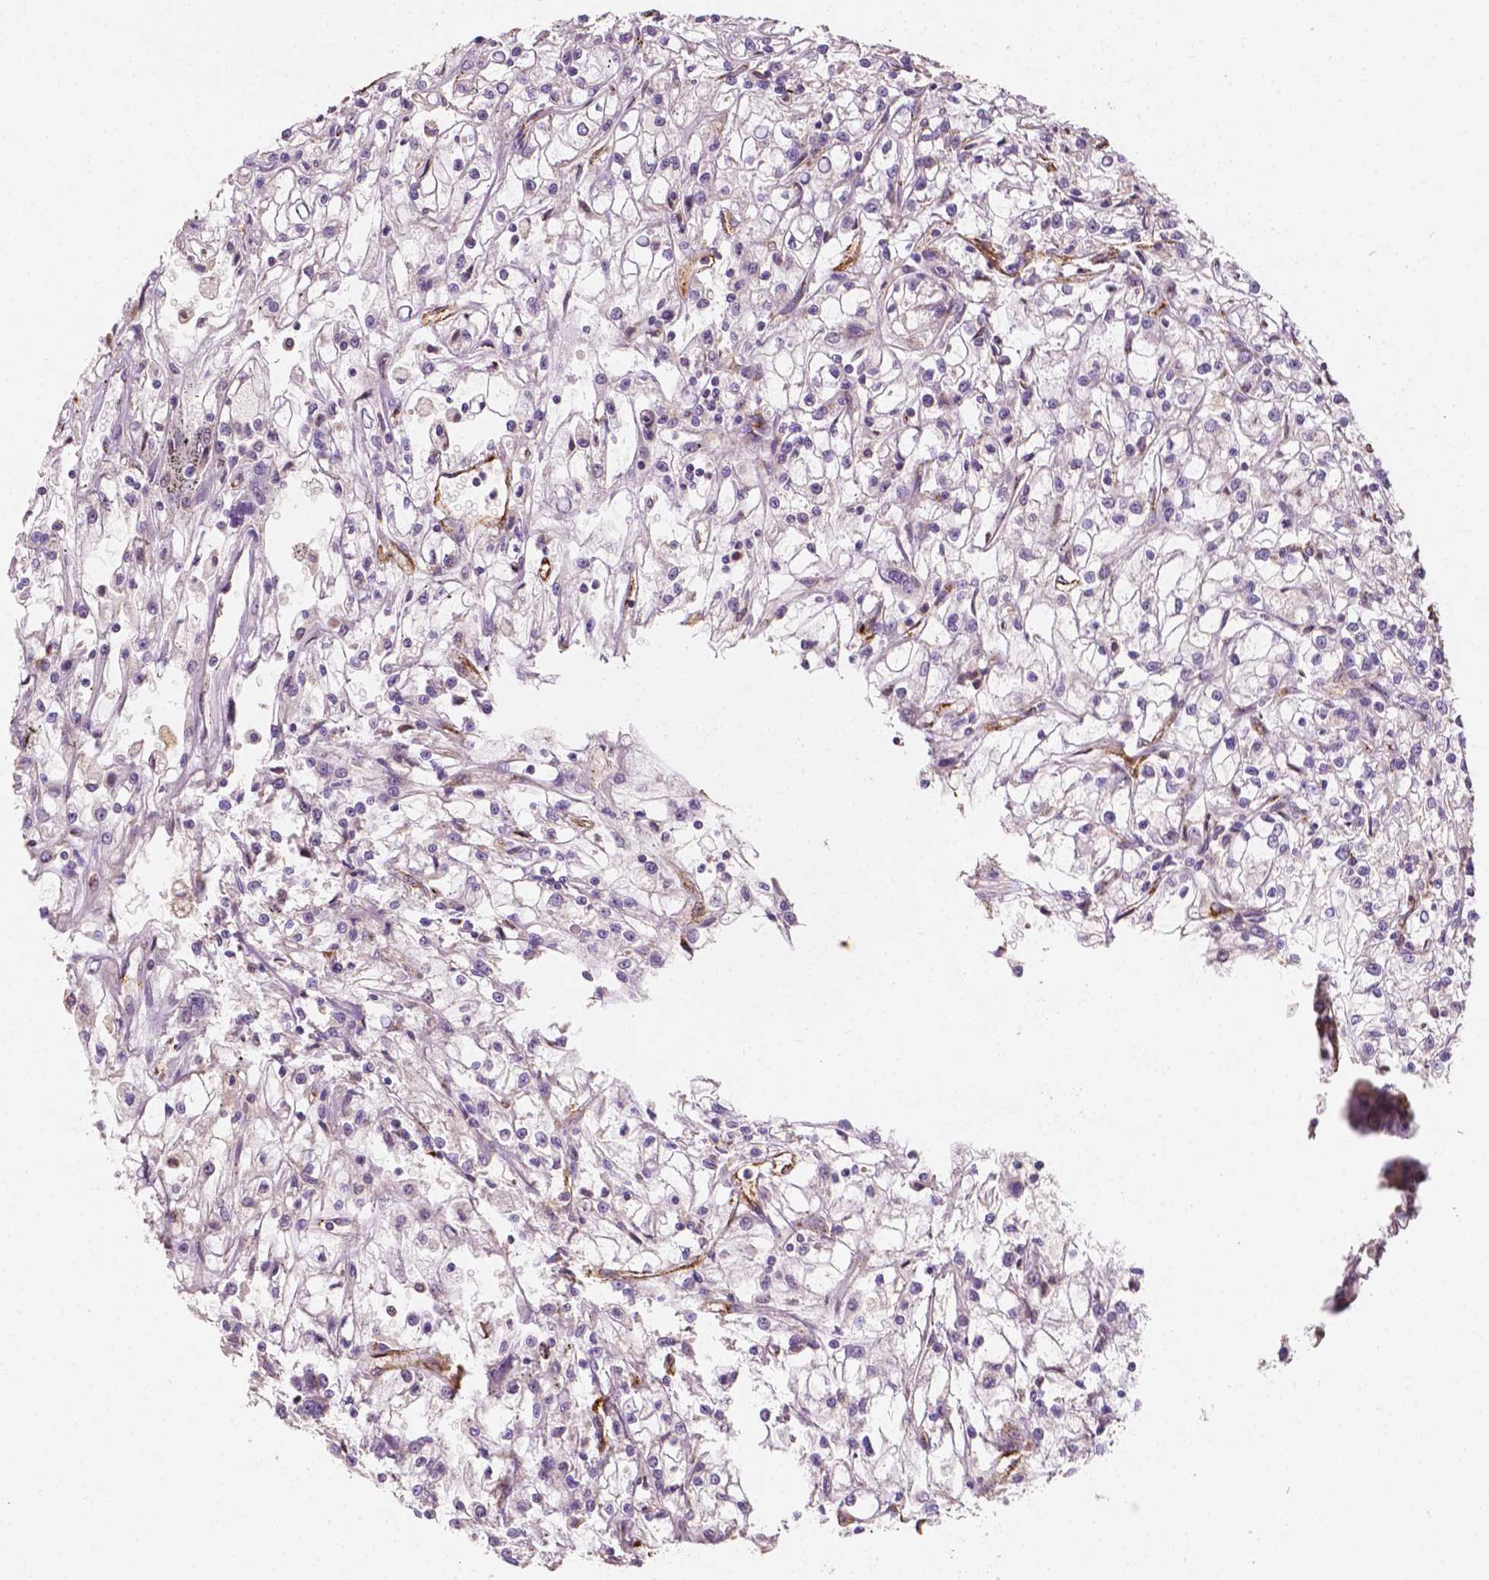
{"staining": {"intensity": "negative", "quantity": "none", "location": "none"}, "tissue": "renal cancer", "cell_type": "Tumor cells", "image_type": "cancer", "snomed": [{"axis": "morphology", "description": "Adenocarcinoma, NOS"}, {"axis": "topography", "description": "Kidney"}], "caption": "IHC image of human renal cancer stained for a protein (brown), which shows no expression in tumor cells.", "gene": "SLC22A4", "patient": {"sex": "female", "age": 59}}